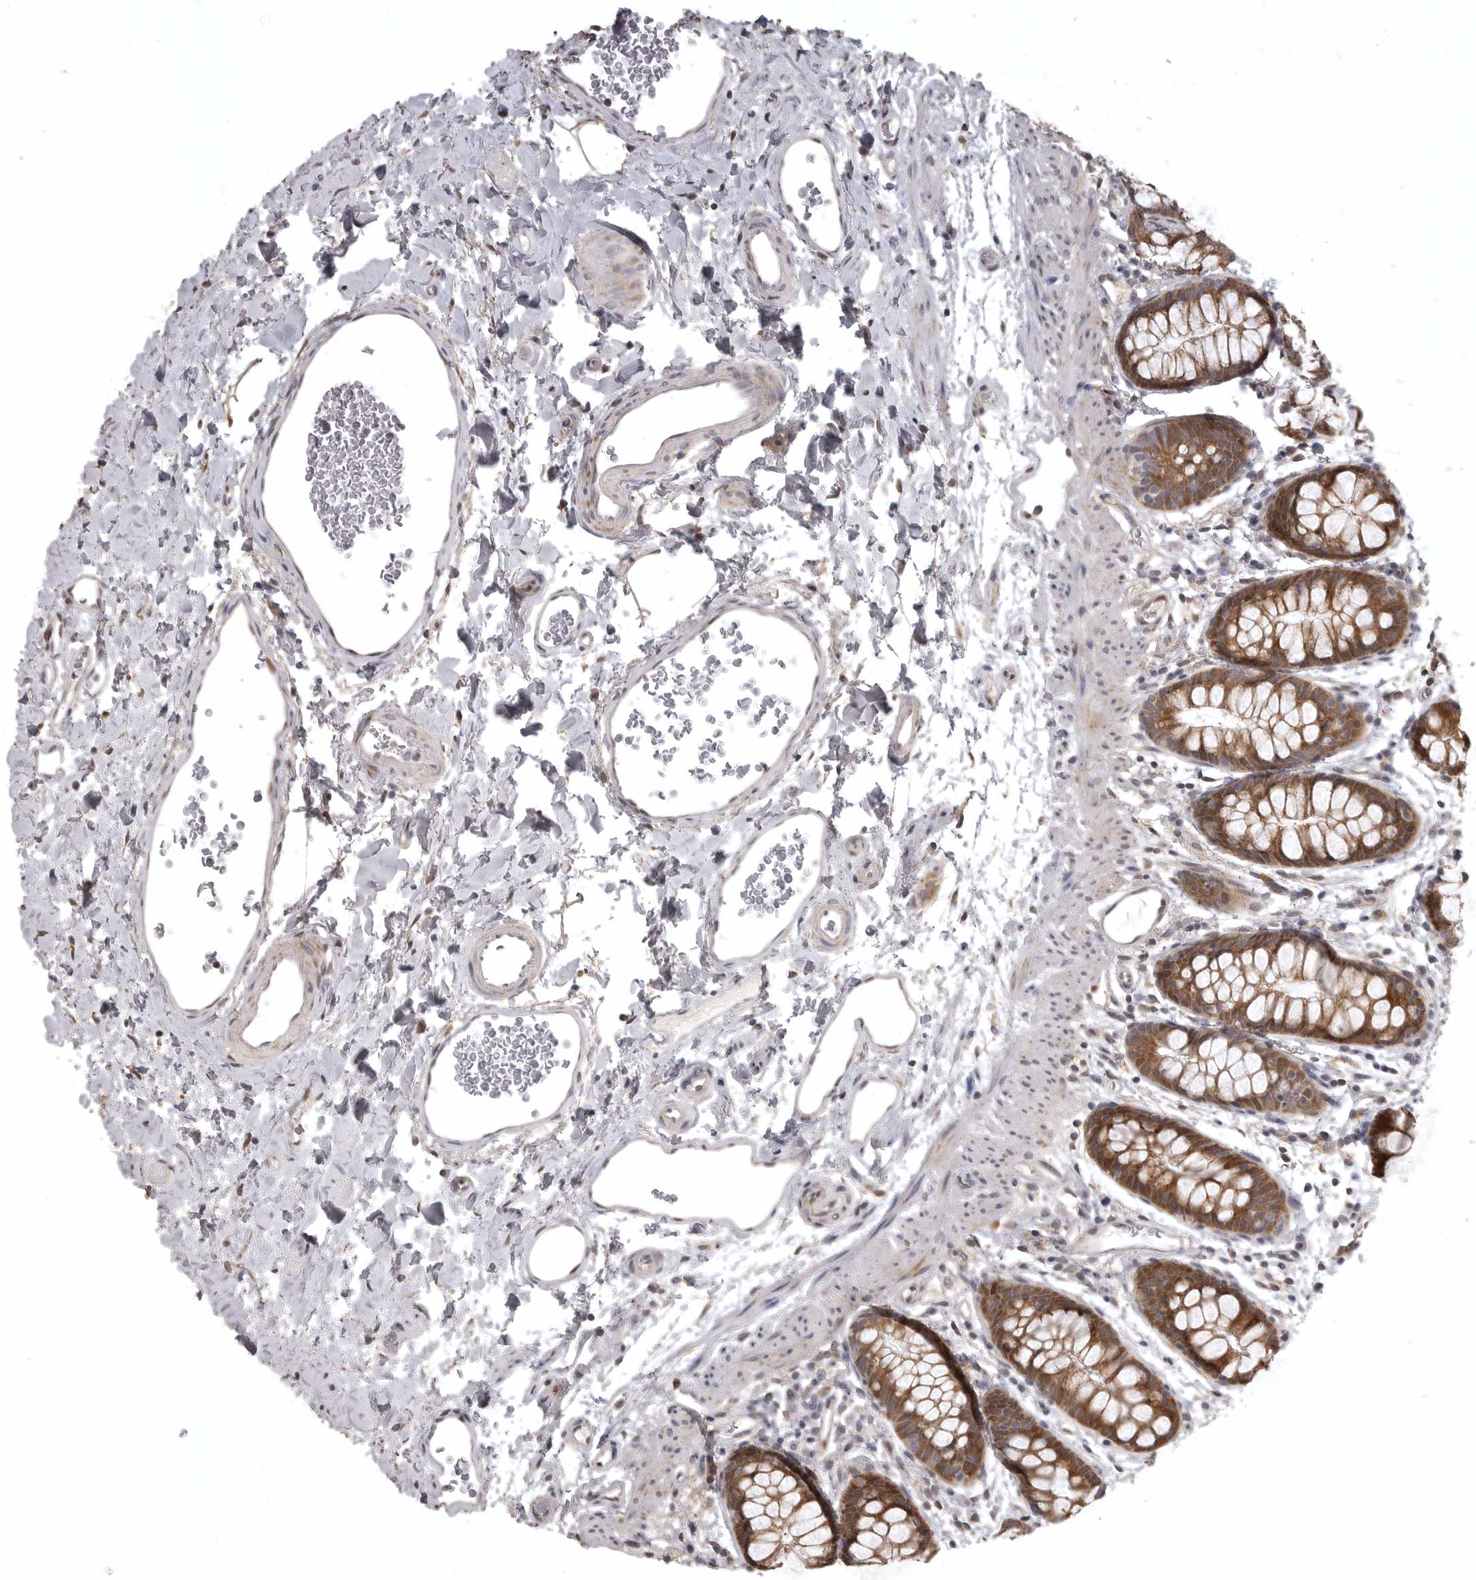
{"staining": {"intensity": "strong", "quantity": ">75%", "location": "cytoplasmic/membranous"}, "tissue": "rectum", "cell_type": "Glandular cells", "image_type": "normal", "snomed": [{"axis": "morphology", "description": "Normal tissue, NOS"}, {"axis": "topography", "description": "Rectum"}], "caption": "Unremarkable rectum reveals strong cytoplasmic/membranous staining in approximately >75% of glandular cells.", "gene": "POLE2", "patient": {"sex": "female", "age": 65}}